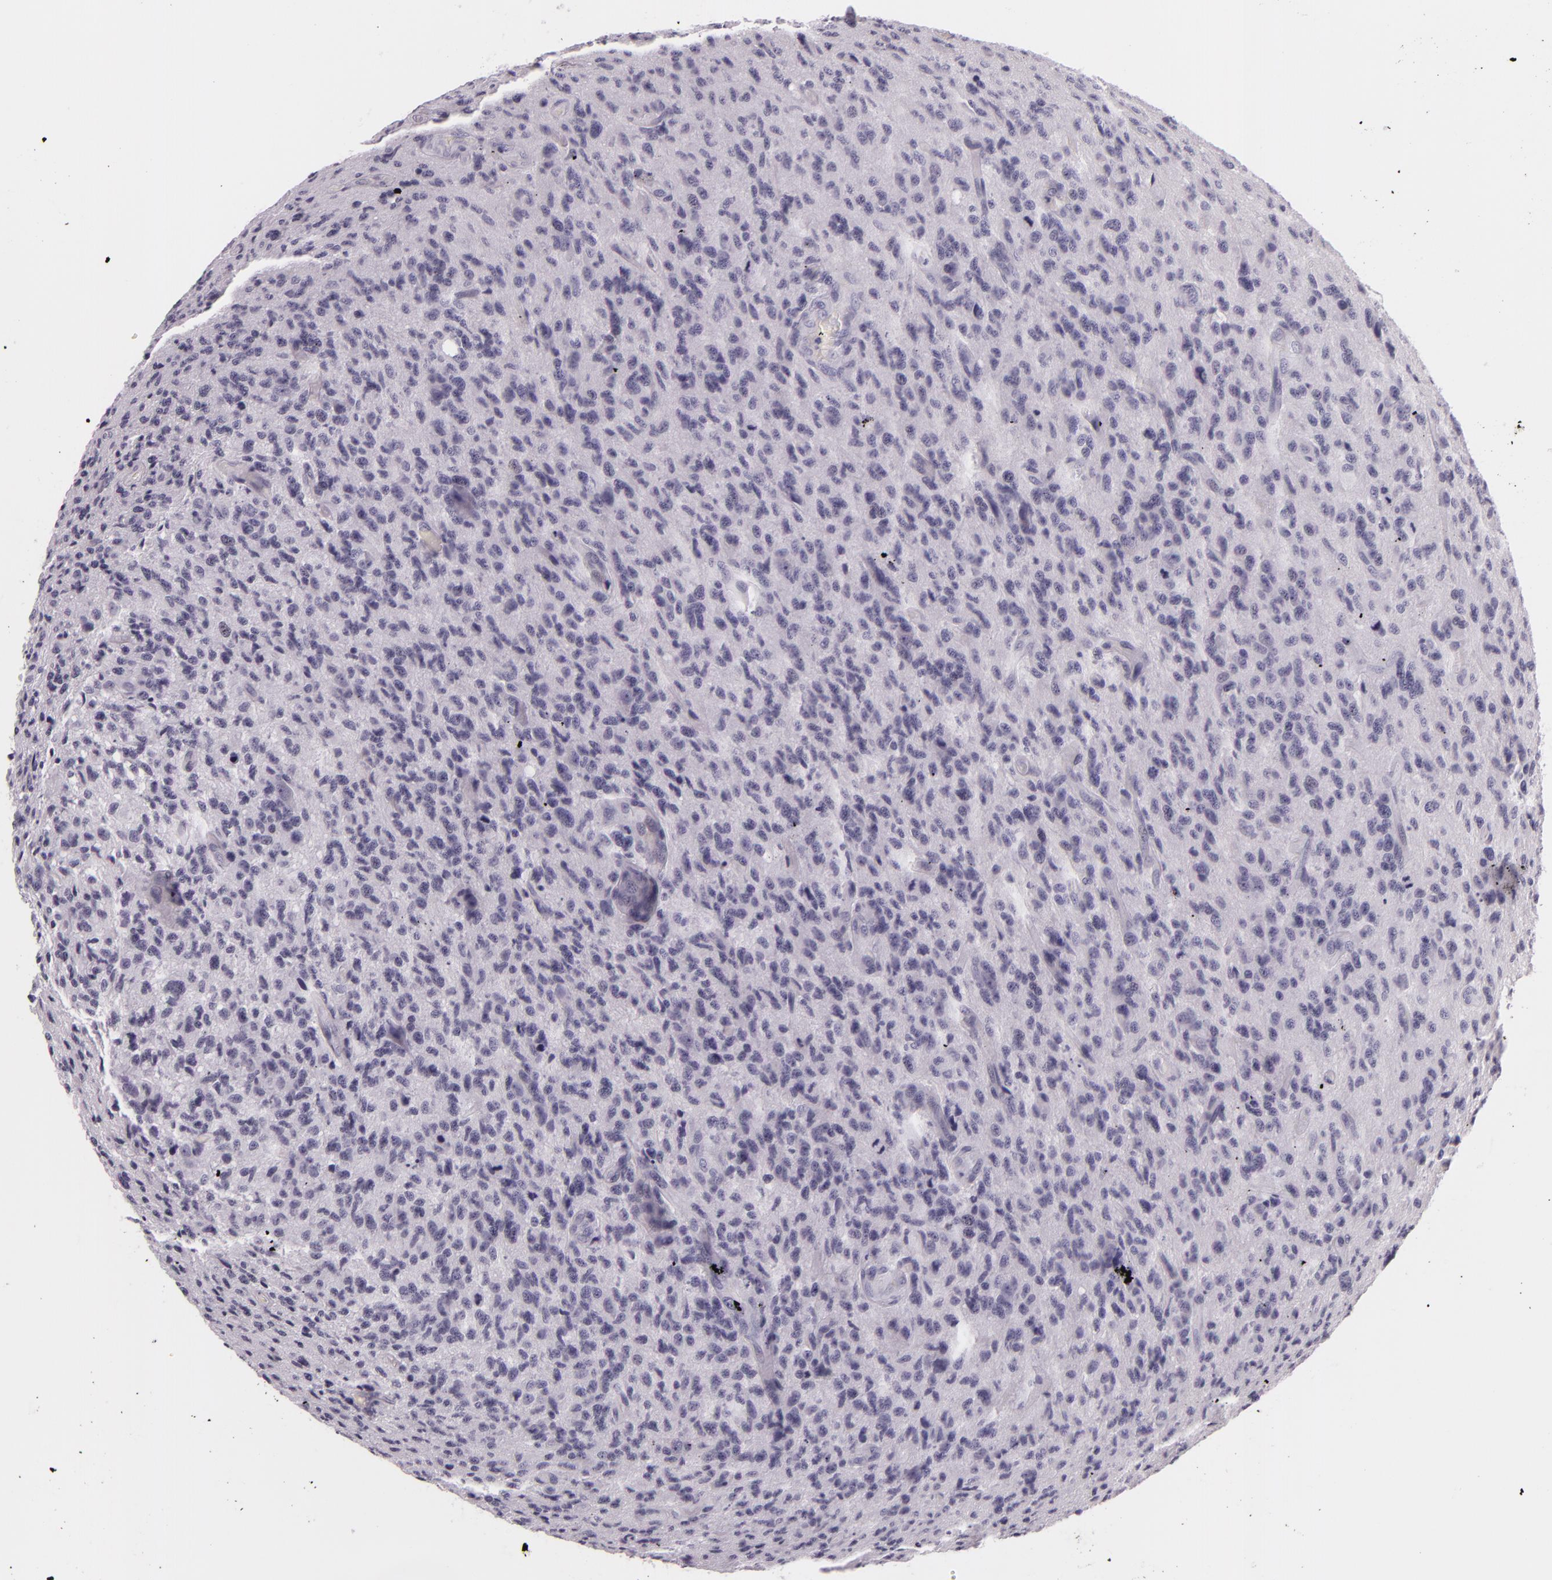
{"staining": {"intensity": "negative", "quantity": "none", "location": "none"}, "tissue": "glioma", "cell_type": "Tumor cells", "image_type": "cancer", "snomed": [{"axis": "morphology", "description": "Glioma, malignant, High grade"}, {"axis": "topography", "description": "Brain"}], "caption": "IHC of human high-grade glioma (malignant) demonstrates no staining in tumor cells.", "gene": "DLG4", "patient": {"sex": "male", "age": 36}}